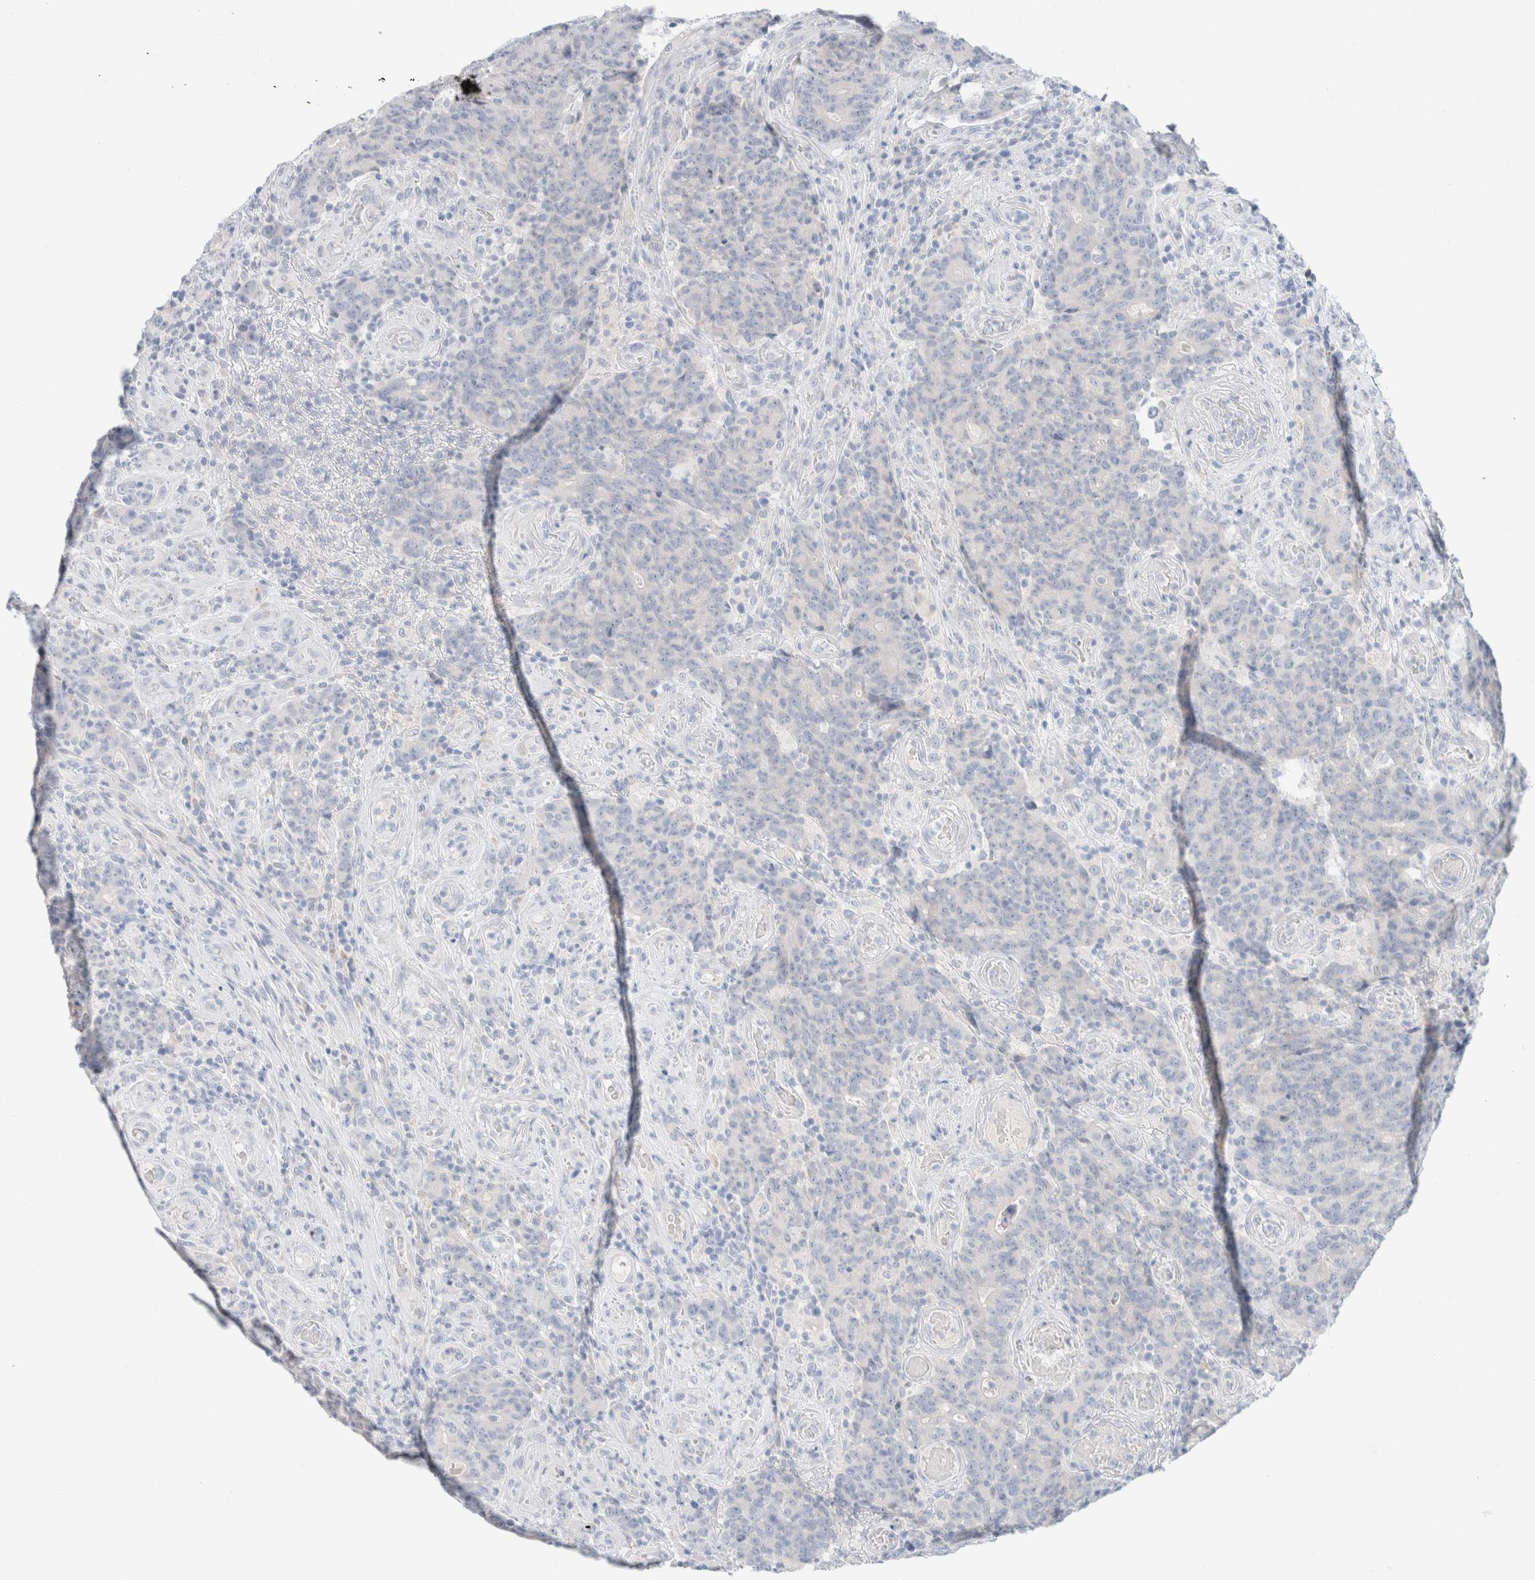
{"staining": {"intensity": "negative", "quantity": "none", "location": "none"}, "tissue": "colorectal cancer", "cell_type": "Tumor cells", "image_type": "cancer", "snomed": [{"axis": "morphology", "description": "Normal tissue, NOS"}, {"axis": "morphology", "description": "Adenocarcinoma, NOS"}, {"axis": "topography", "description": "Colon"}], "caption": "The immunohistochemistry image has no significant staining in tumor cells of colorectal cancer (adenocarcinoma) tissue. Brightfield microscopy of immunohistochemistry stained with DAB (3,3'-diaminobenzidine) (brown) and hematoxylin (blue), captured at high magnification.", "gene": "CPQ", "patient": {"sex": "female", "age": 75}}